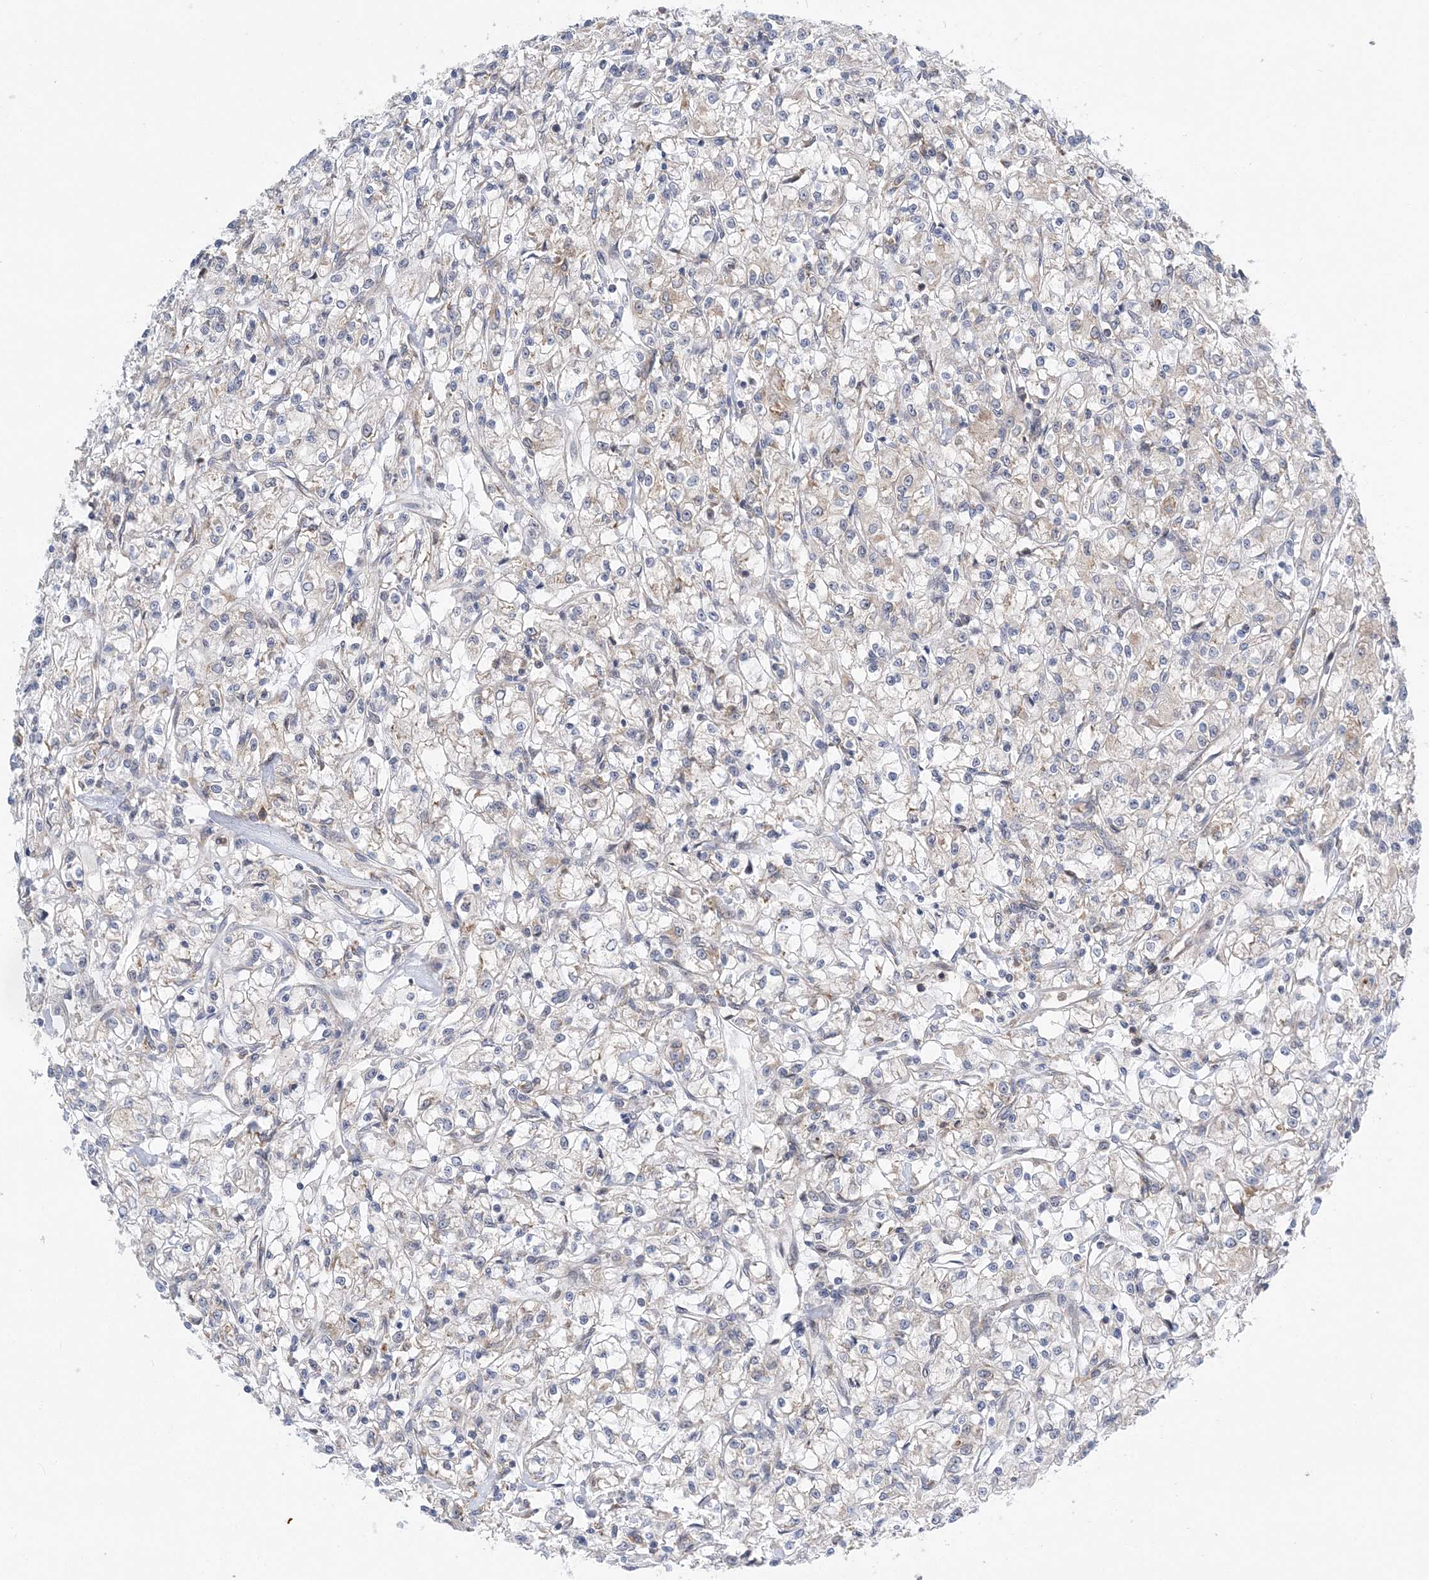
{"staining": {"intensity": "negative", "quantity": "none", "location": "none"}, "tissue": "renal cancer", "cell_type": "Tumor cells", "image_type": "cancer", "snomed": [{"axis": "morphology", "description": "Adenocarcinoma, NOS"}, {"axis": "topography", "description": "Kidney"}], "caption": "Renal cancer stained for a protein using IHC shows no expression tumor cells.", "gene": "LARP4B", "patient": {"sex": "female", "age": 59}}